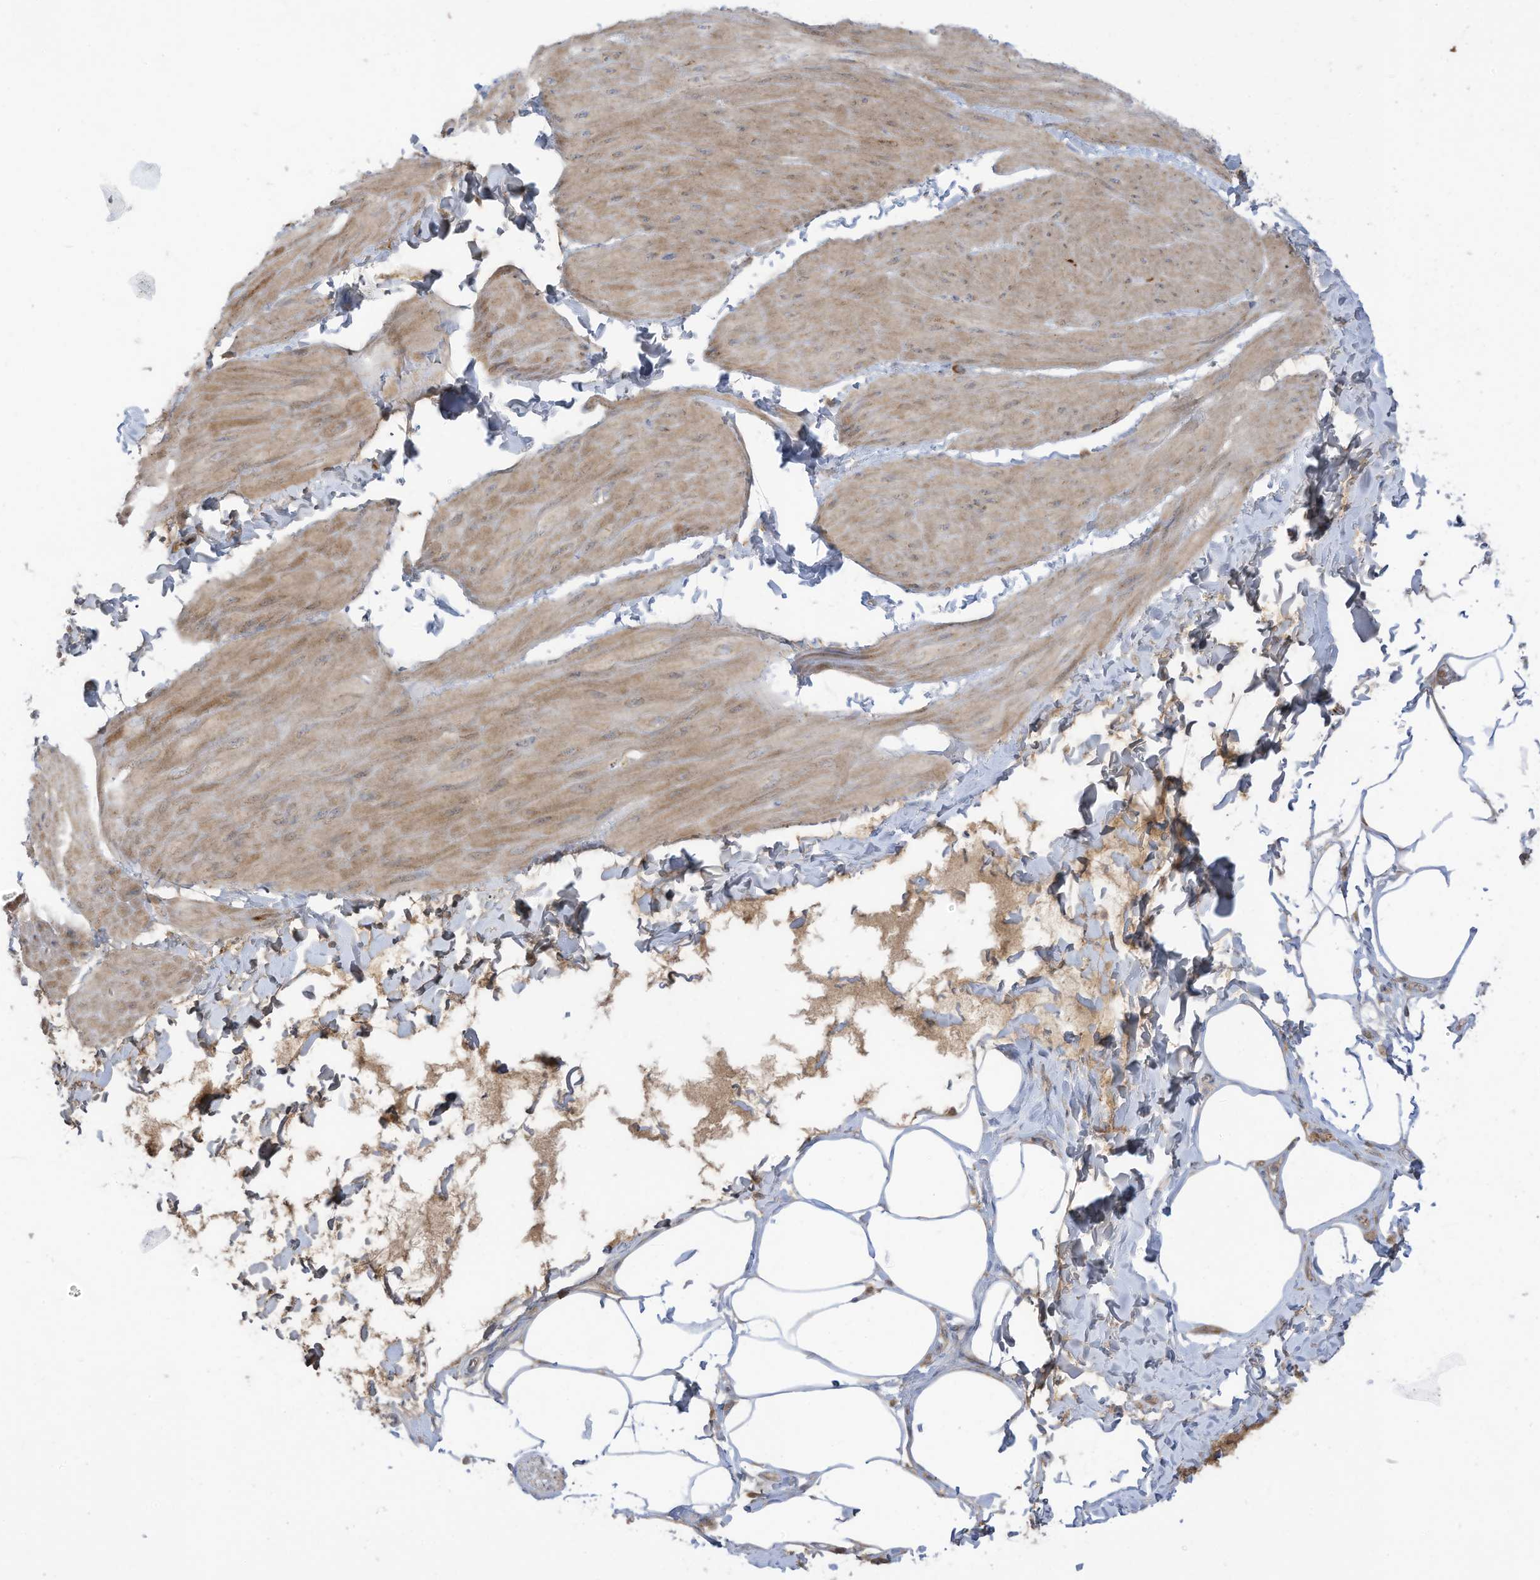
{"staining": {"intensity": "moderate", "quantity": ">75%", "location": "cytoplasmic/membranous"}, "tissue": "smooth muscle", "cell_type": "Smooth muscle cells", "image_type": "normal", "snomed": [{"axis": "morphology", "description": "Urothelial carcinoma, High grade"}, {"axis": "topography", "description": "Urinary bladder"}], "caption": "Immunohistochemistry (IHC) image of unremarkable smooth muscle: smooth muscle stained using immunohistochemistry shows medium levels of moderate protein expression localized specifically in the cytoplasmic/membranous of smooth muscle cells, appearing as a cytoplasmic/membranous brown color.", "gene": "CGAS", "patient": {"sex": "male", "age": 46}}